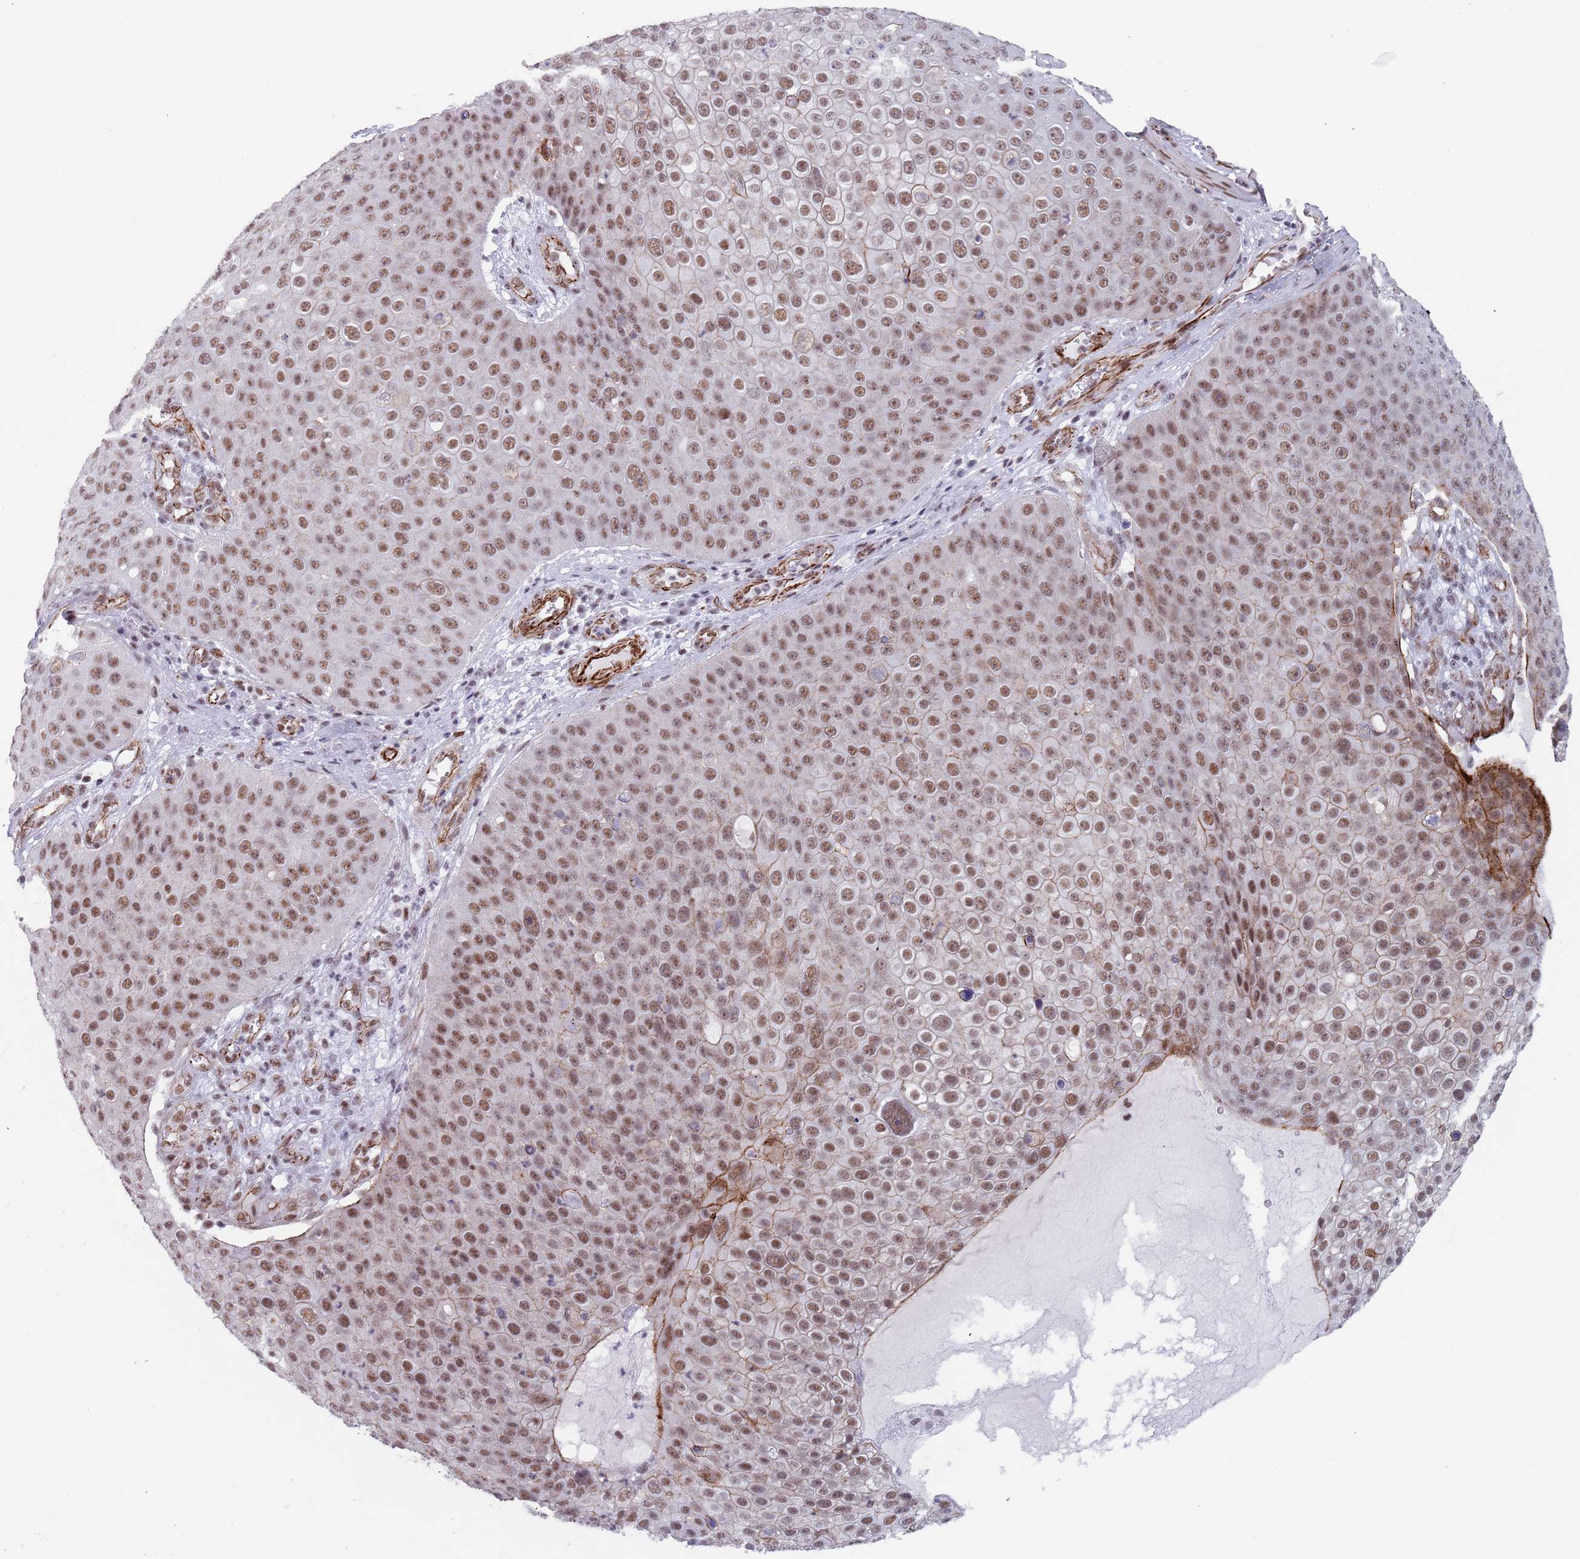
{"staining": {"intensity": "moderate", "quantity": ">75%", "location": "nuclear"}, "tissue": "skin cancer", "cell_type": "Tumor cells", "image_type": "cancer", "snomed": [{"axis": "morphology", "description": "Squamous cell carcinoma, NOS"}, {"axis": "topography", "description": "Skin"}], "caption": "Immunohistochemistry micrograph of neoplastic tissue: human squamous cell carcinoma (skin) stained using IHC exhibits medium levels of moderate protein expression localized specifically in the nuclear of tumor cells, appearing as a nuclear brown color.", "gene": "OR5A2", "patient": {"sex": "male", "age": 71}}